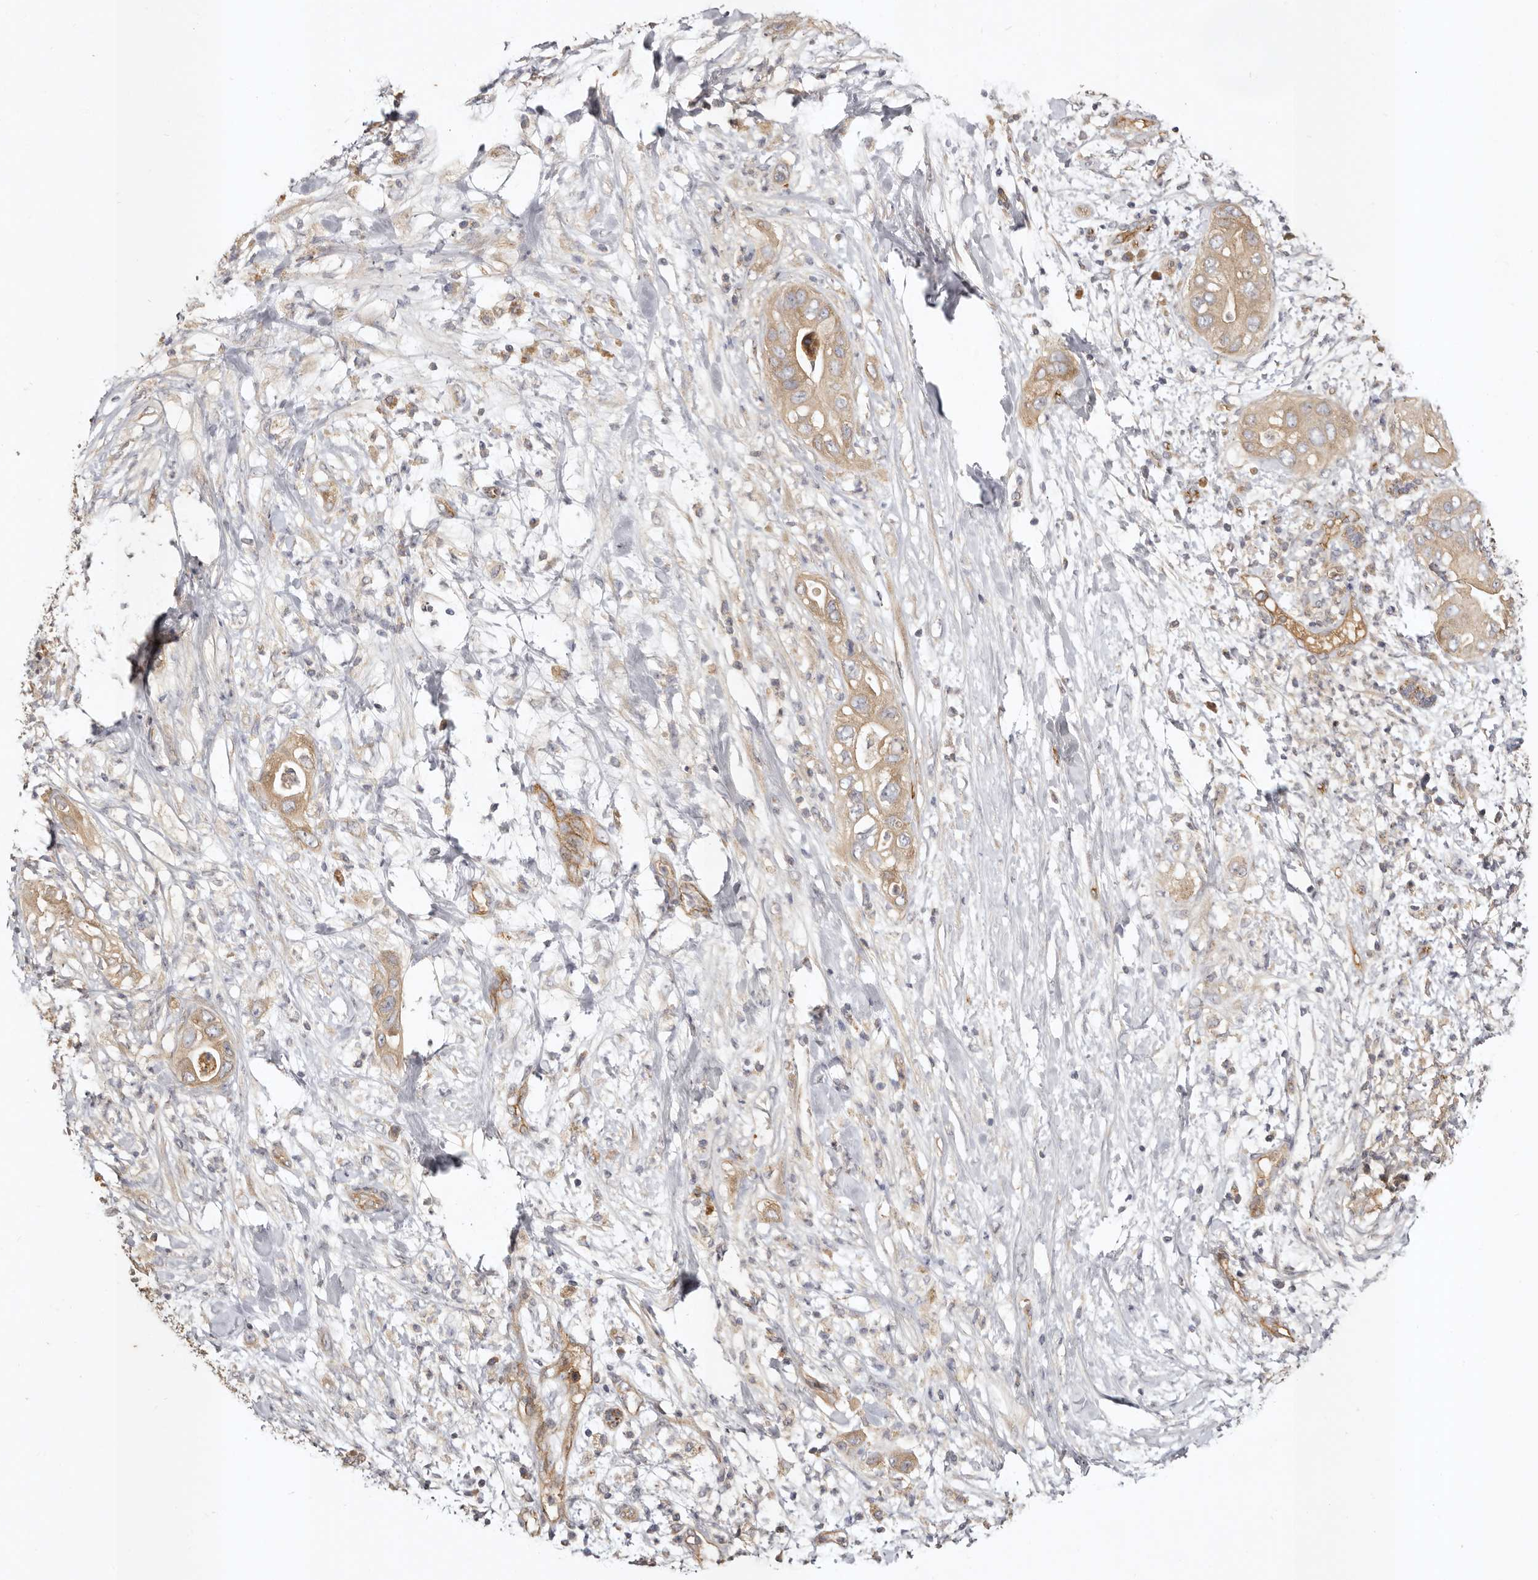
{"staining": {"intensity": "weak", "quantity": ">75%", "location": "cytoplasmic/membranous"}, "tissue": "pancreatic cancer", "cell_type": "Tumor cells", "image_type": "cancer", "snomed": [{"axis": "morphology", "description": "Adenocarcinoma, NOS"}, {"axis": "topography", "description": "Pancreas"}], "caption": "Protein expression analysis of human pancreatic cancer reveals weak cytoplasmic/membranous expression in approximately >75% of tumor cells.", "gene": "ADAMTS9", "patient": {"sex": "female", "age": 78}}